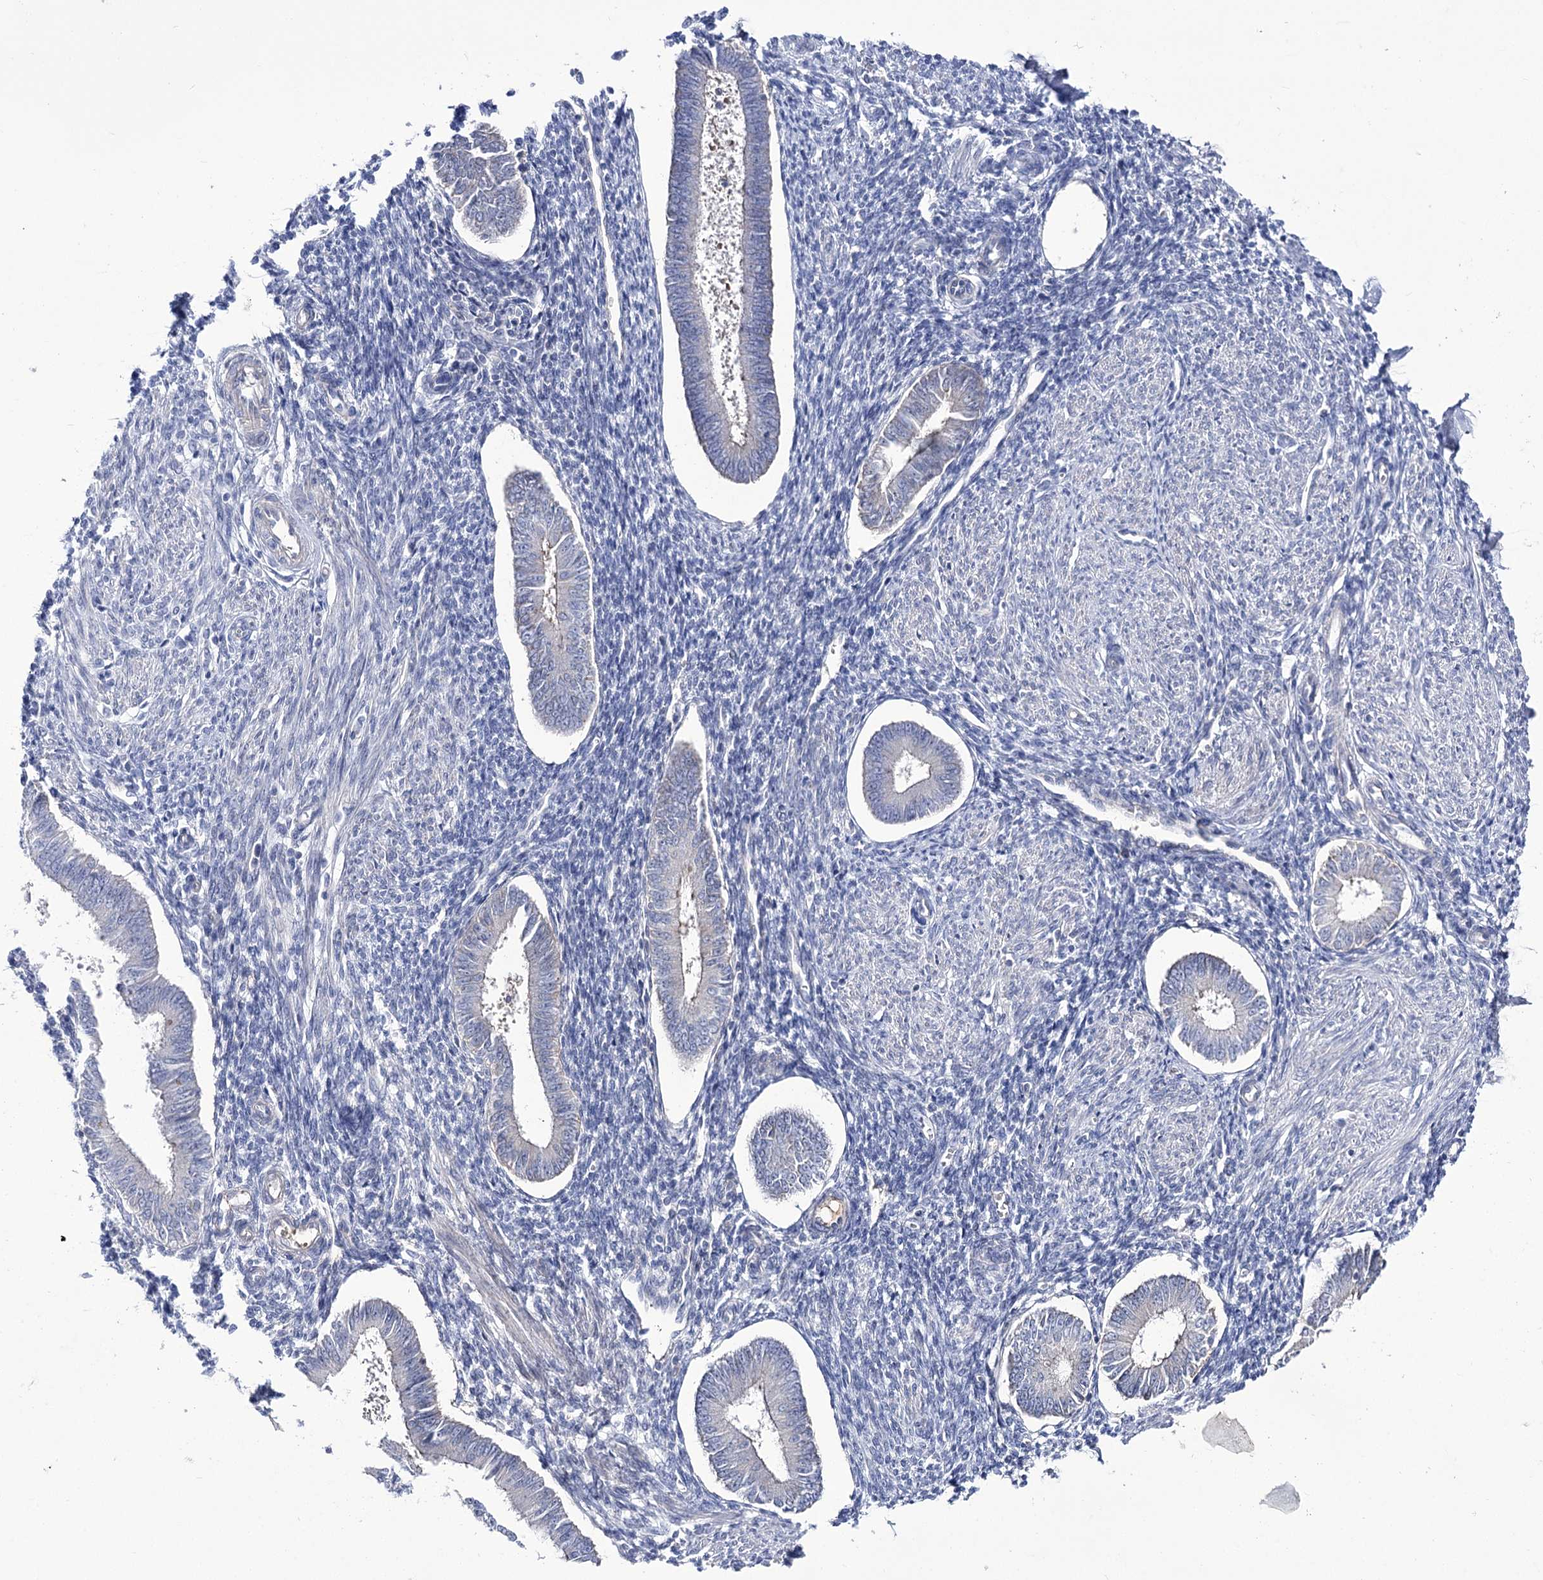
{"staining": {"intensity": "negative", "quantity": "none", "location": "none"}, "tissue": "endometrium", "cell_type": "Cells in endometrial stroma", "image_type": "normal", "snomed": [{"axis": "morphology", "description": "Normal tissue, NOS"}, {"axis": "topography", "description": "Uterus"}, {"axis": "topography", "description": "Endometrium"}], "caption": "This is a histopathology image of IHC staining of benign endometrium, which shows no staining in cells in endometrial stroma. (DAB immunohistochemistry (IHC), high magnification).", "gene": "CEP164", "patient": {"sex": "female", "age": 48}}